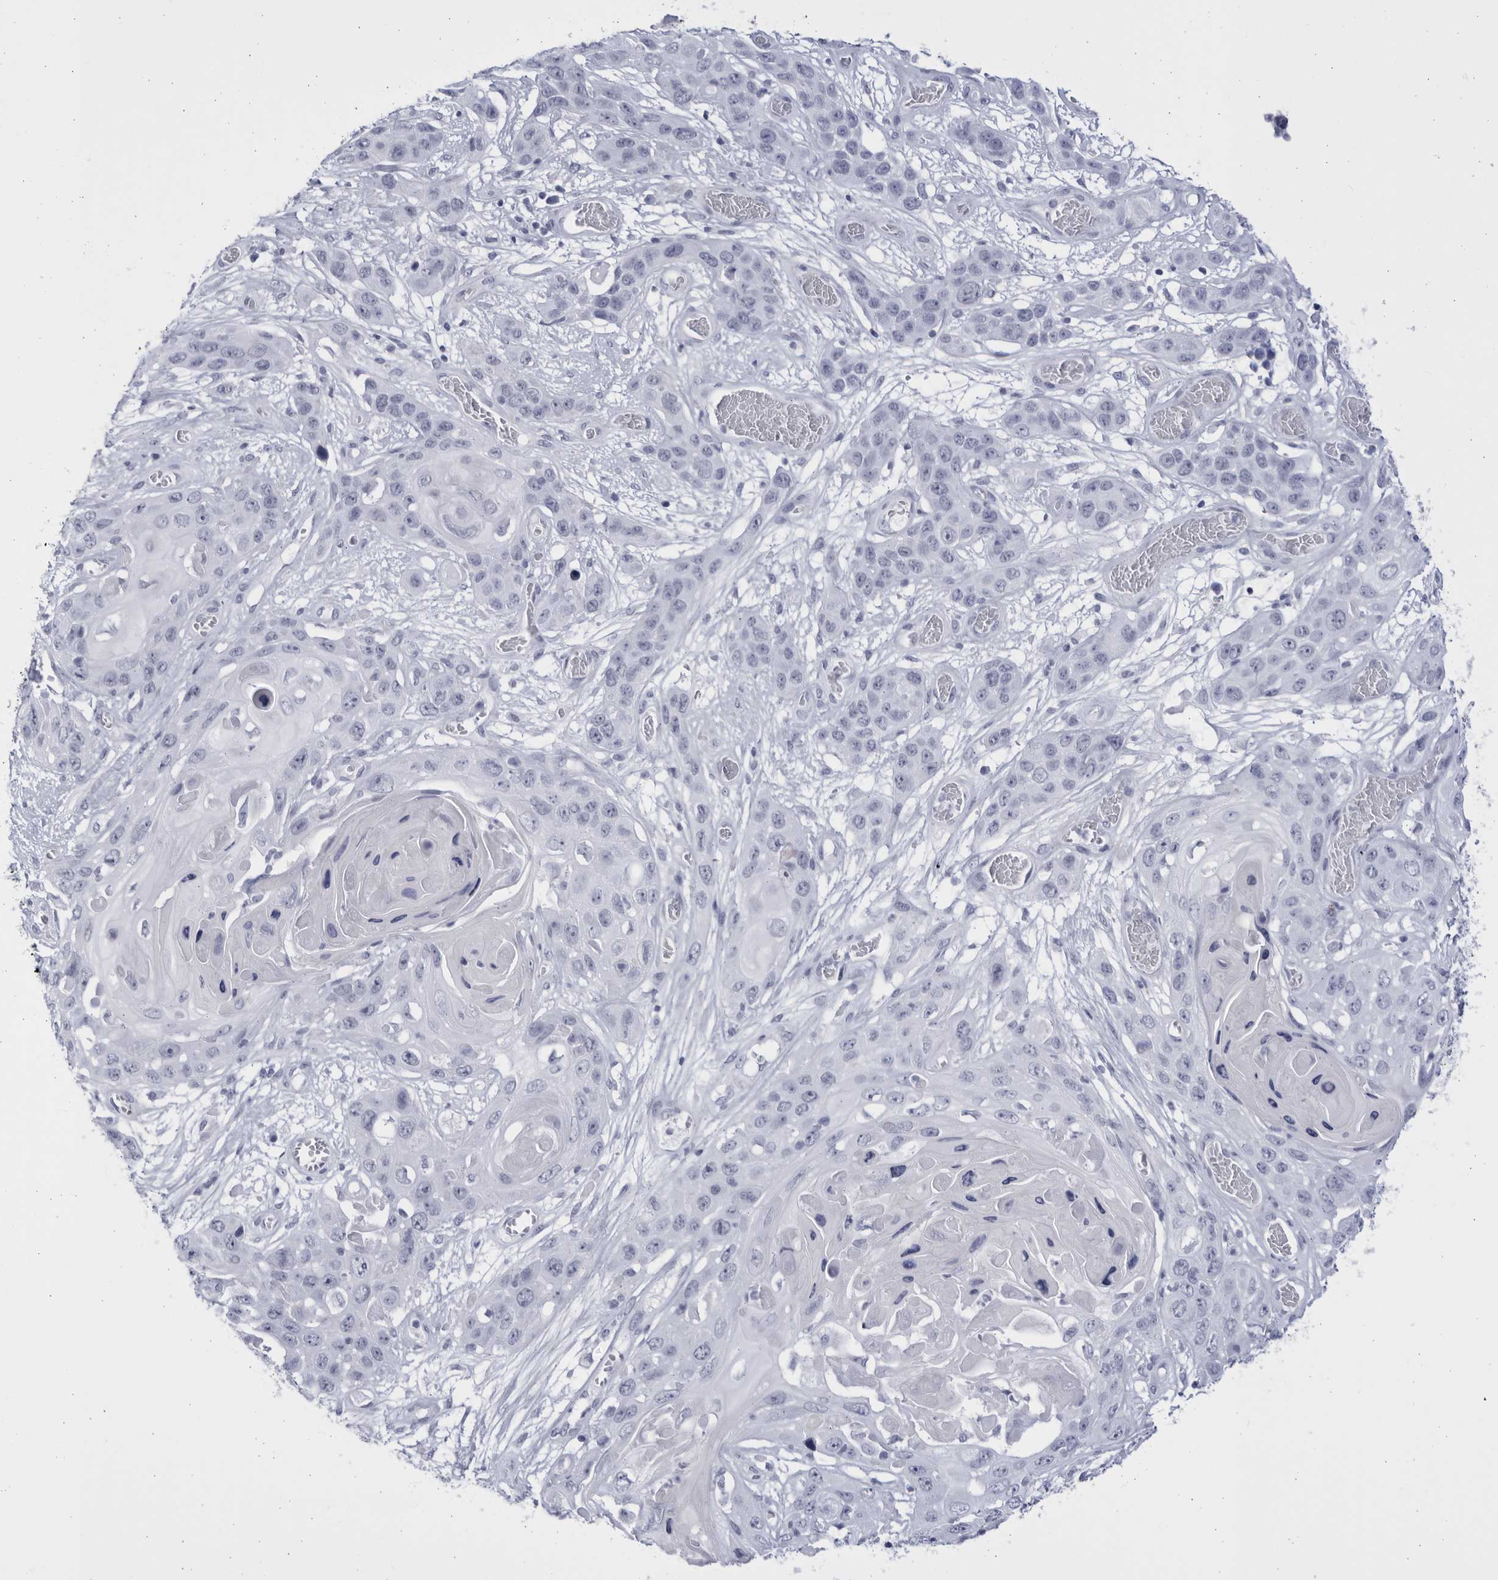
{"staining": {"intensity": "negative", "quantity": "none", "location": "none"}, "tissue": "skin cancer", "cell_type": "Tumor cells", "image_type": "cancer", "snomed": [{"axis": "morphology", "description": "Squamous cell carcinoma, NOS"}, {"axis": "topography", "description": "Skin"}], "caption": "Immunohistochemical staining of skin cancer shows no significant expression in tumor cells.", "gene": "CCDC181", "patient": {"sex": "male", "age": 55}}